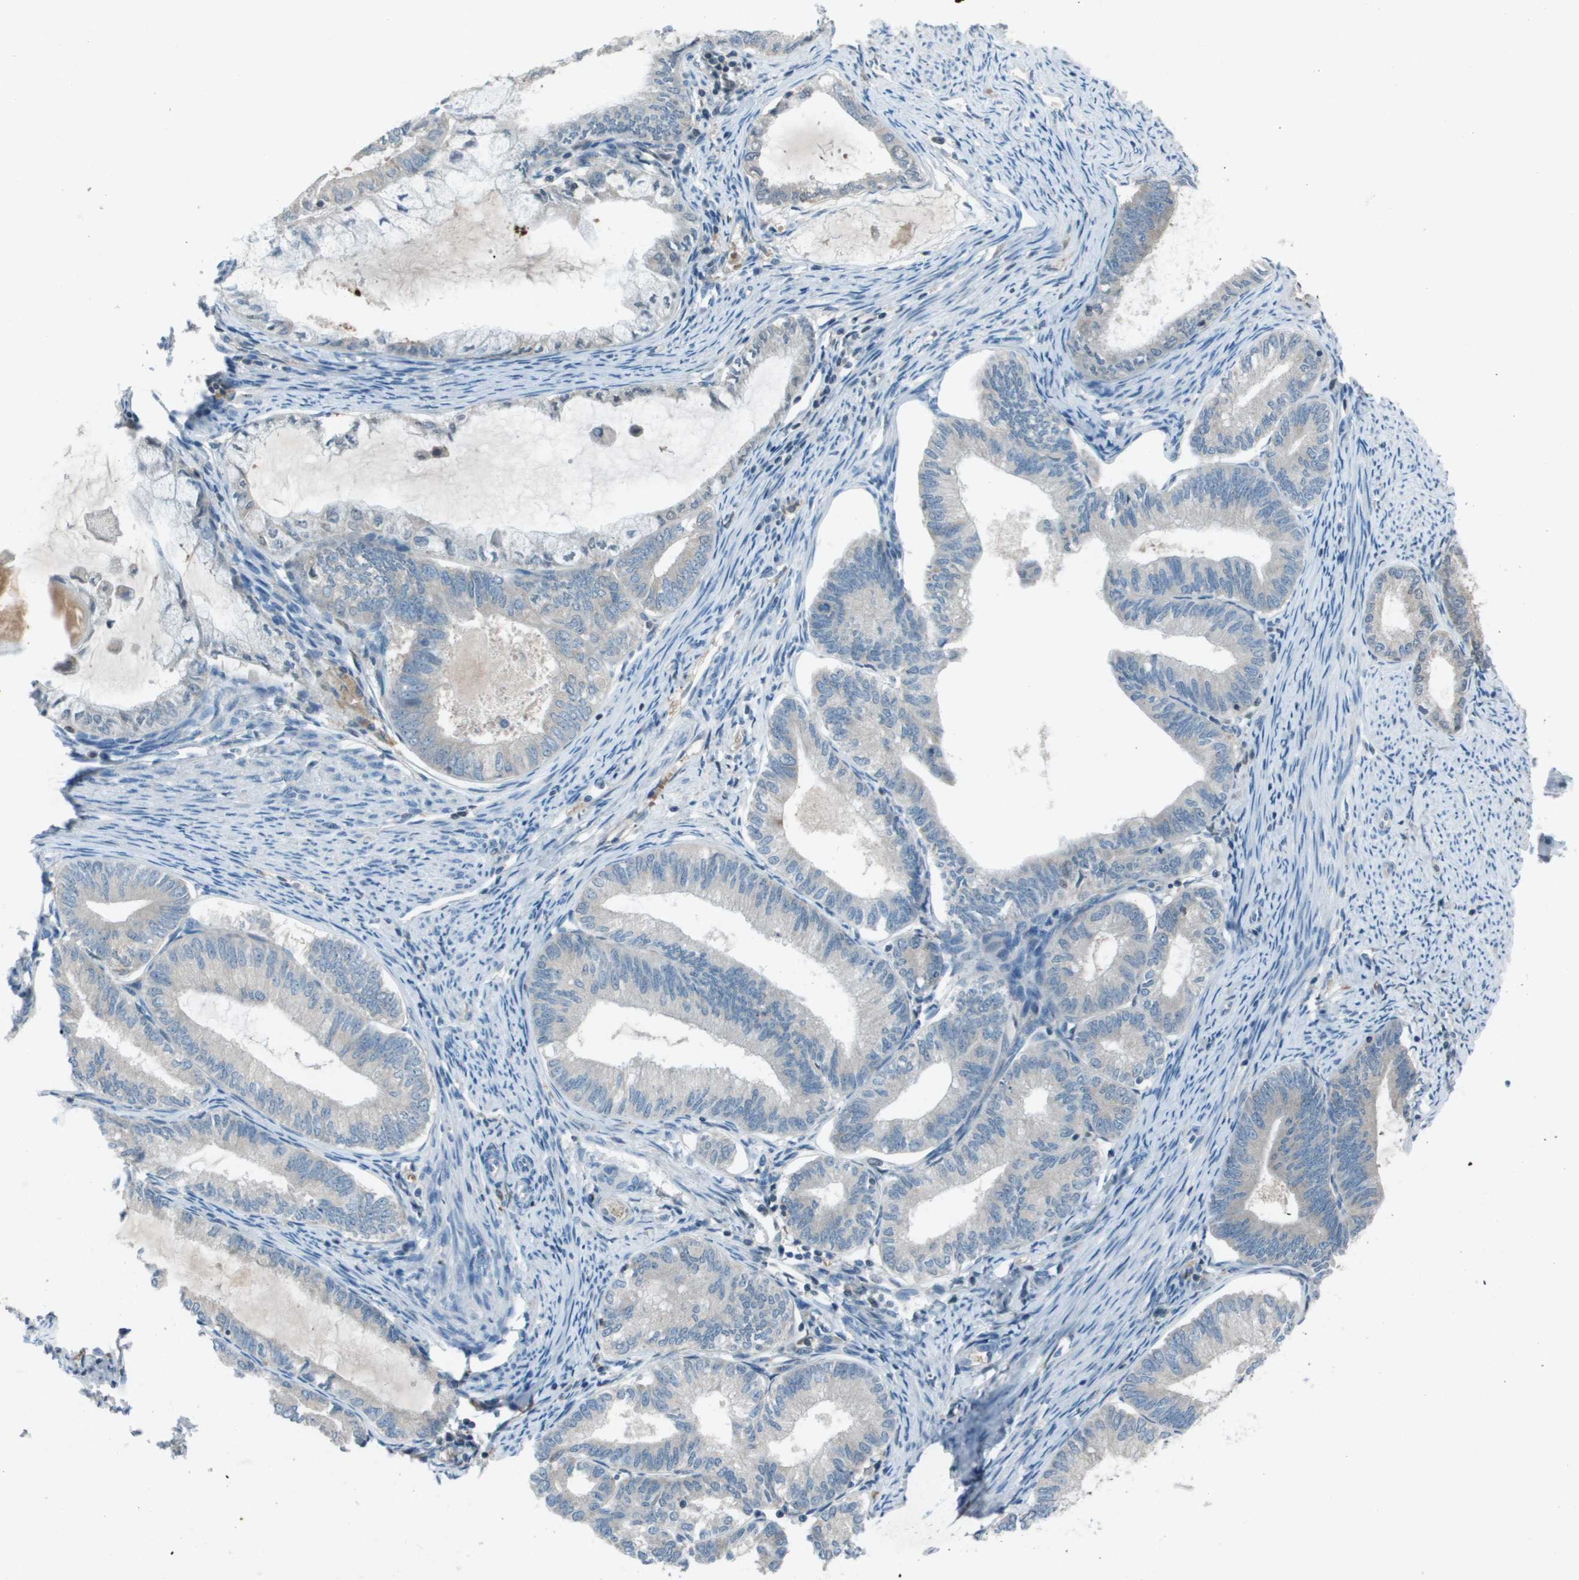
{"staining": {"intensity": "weak", "quantity": "<25%", "location": "cytoplasmic/membranous"}, "tissue": "endometrial cancer", "cell_type": "Tumor cells", "image_type": "cancer", "snomed": [{"axis": "morphology", "description": "Adenocarcinoma, NOS"}, {"axis": "topography", "description": "Endometrium"}], "caption": "DAB (3,3'-diaminobenzidine) immunohistochemical staining of adenocarcinoma (endometrial) shows no significant positivity in tumor cells.", "gene": "CAMK4", "patient": {"sex": "female", "age": 86}}